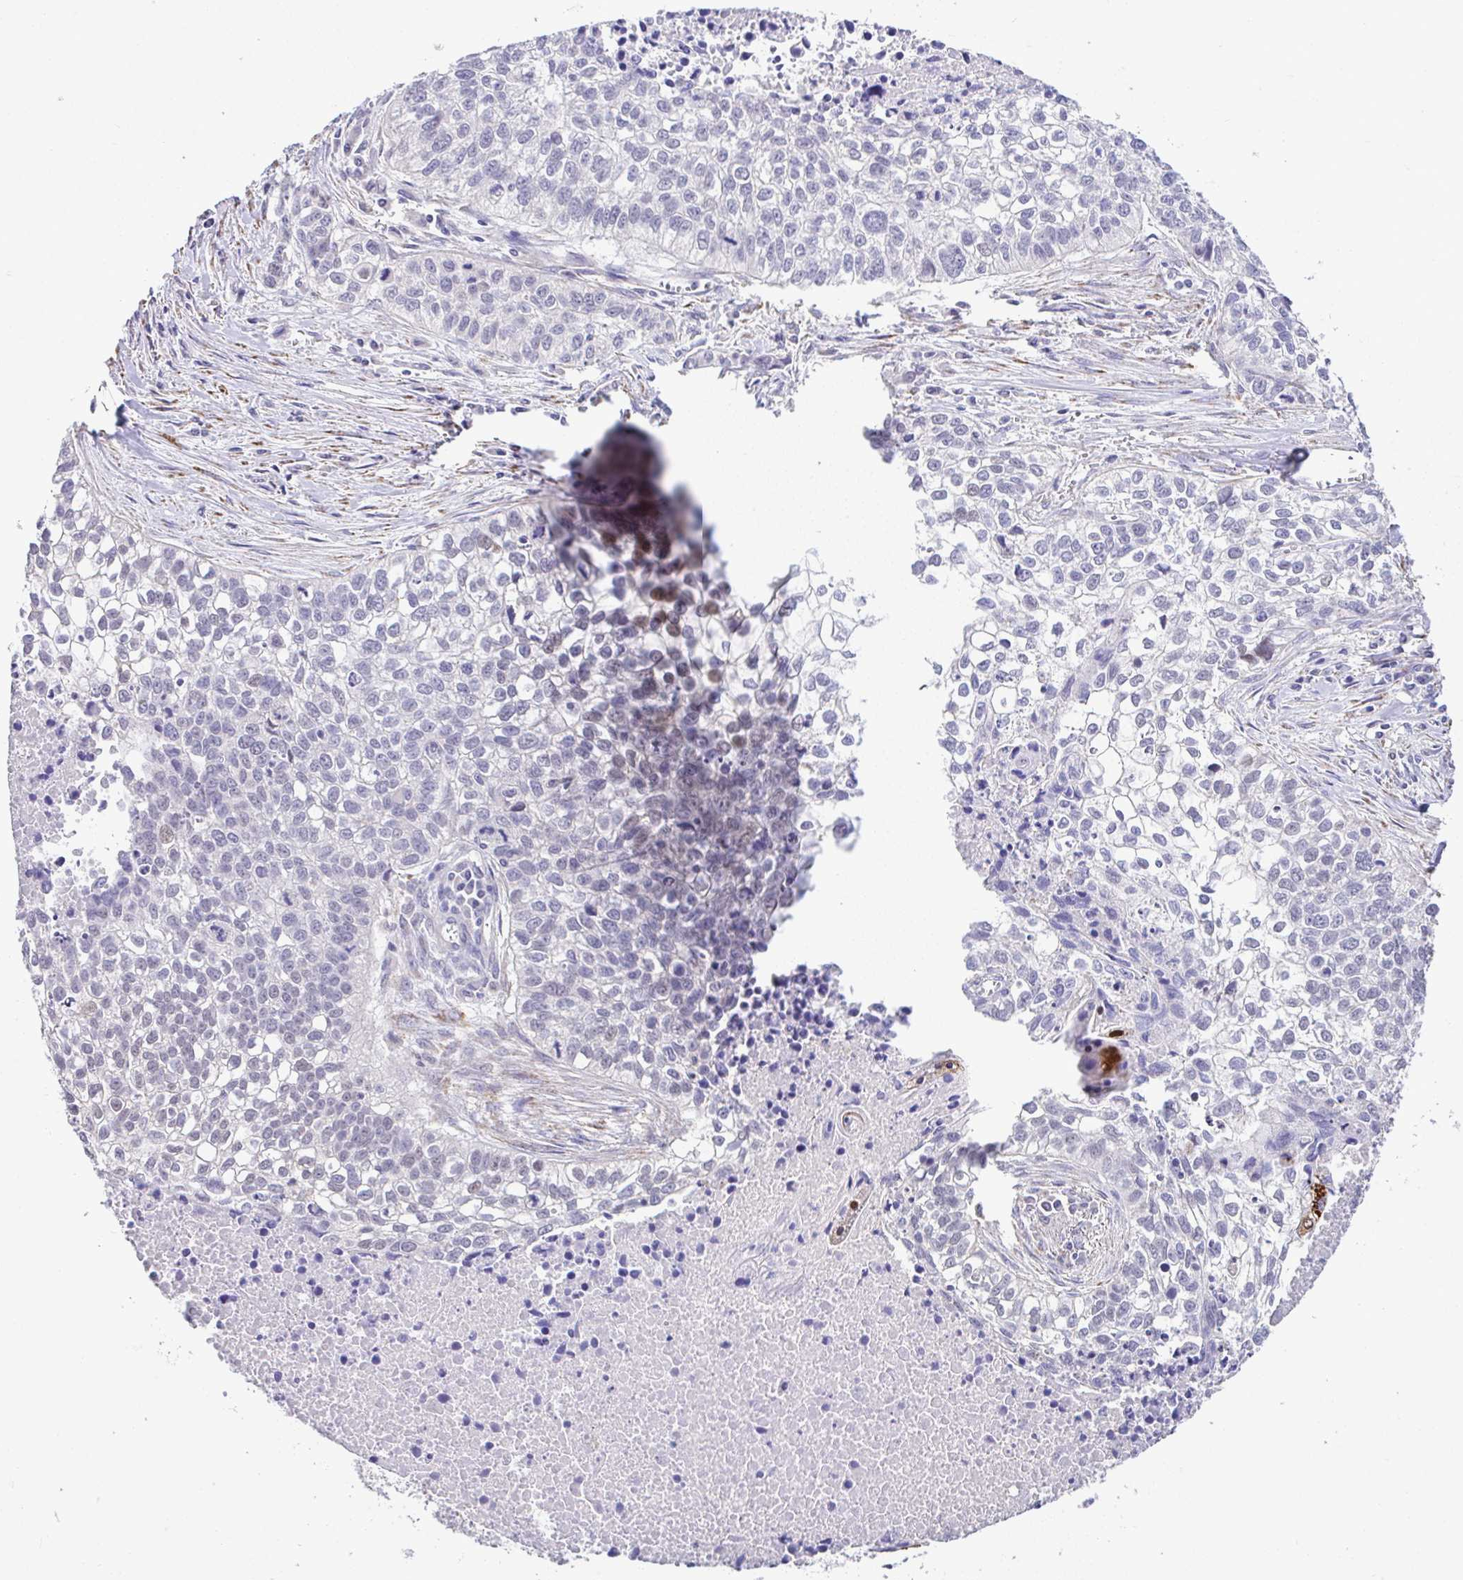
{"staining": {"intensity": "negative", "quantity": "none", "location": "none"}, "tissue": "lung cancer", "cell_type": "Tumor cells", "image_type": "cancer", "snomed": [{"axis": "morphology", "description": "Squamous cell carcinoma, NOS"}, {"axis": "topography", "description": "Lung"}], "caption": "Lung cancer stained for a protein using IHC reveals no positivity tumor cells.", "gene": "CTU1", "patient": {"sex": "male", "age": 74}}